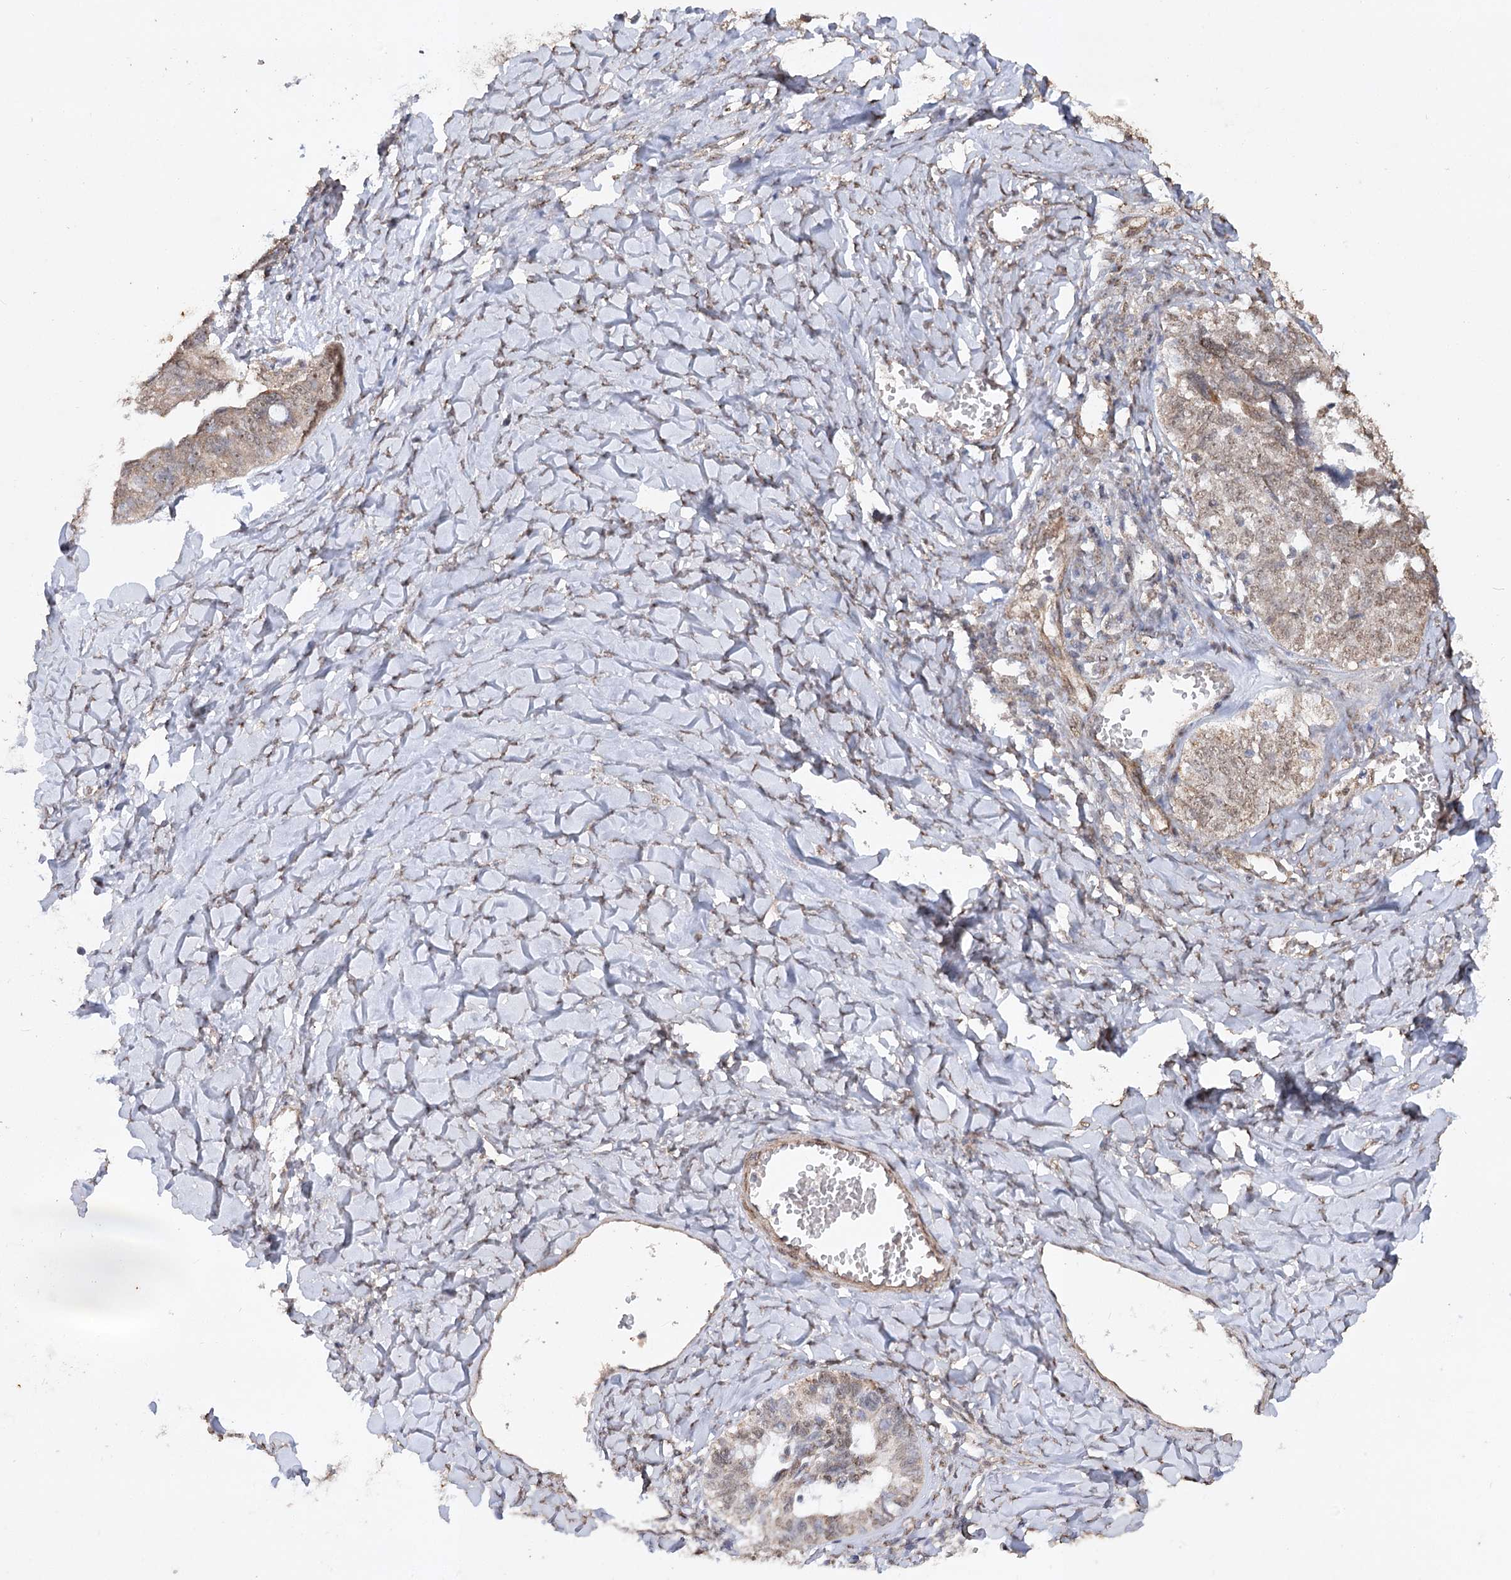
{"staining": {"intensity": "moderate", "quantity": ">75%", "location": "cytoplasmic/membranous"}, "tissue": "ovarian cancer", "cell_type": "Tumor cells", "image_type": "cancer", "snomed": [{"axis": "morphology", "description": "Cystadenocarcinoma, serous, NOS"}, {"axis": "topography", "description": "Ovary"}], "caption": "The histopathology image reveals a brown stain indicating the presence of a protein in the cytoplasmic/membranous of tumor cells in ovarian serous cystadenocarcinoma.", "gene": "ZSCAN23", "patient": {"sex": "female", "age": 79}}